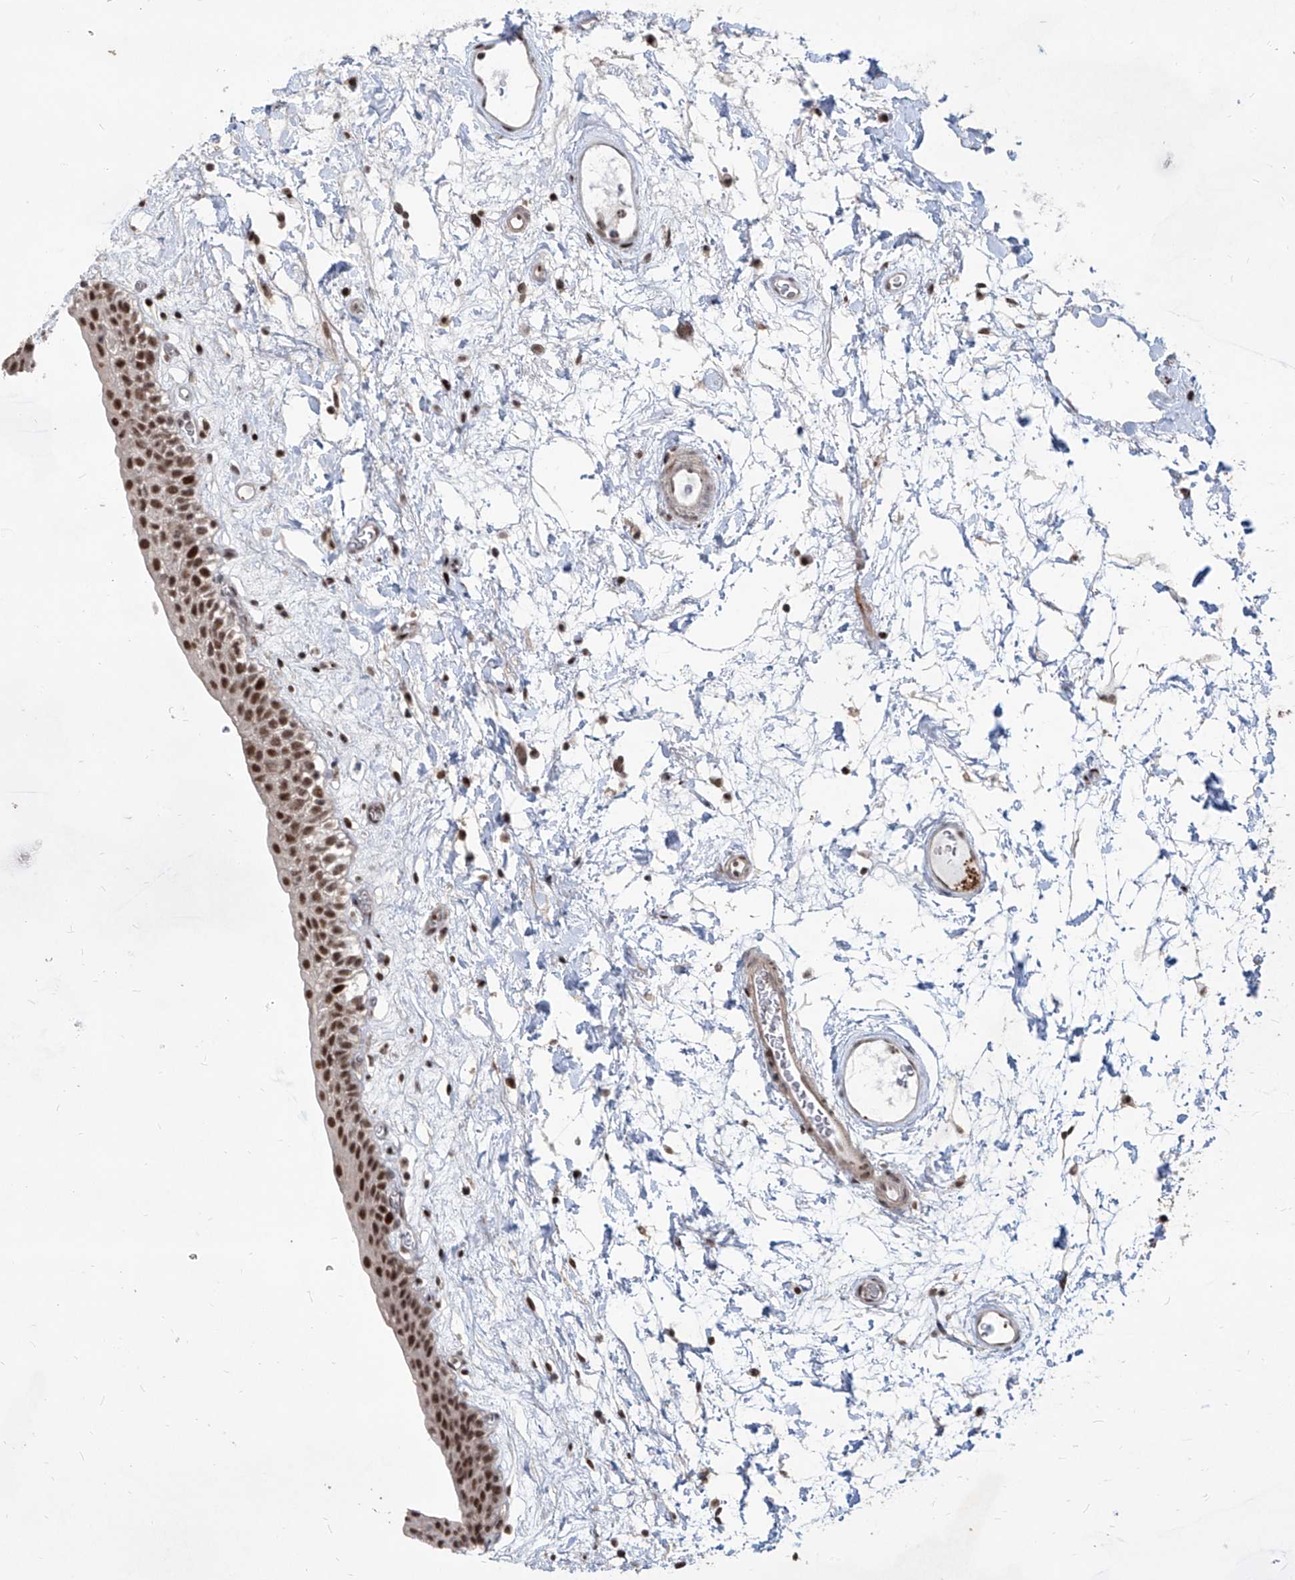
{"staining": {"intensity": "strong", "quantity": ">75%", "location": "nuclear"}, "tissue": "urinary bladder", "cell_type": "Urothelial cells", "image_type": "normal", "snomed": [{"axis": "morphology", "description": "Normal tissue, NOS"}, {"axis": "topography", "description": "Urinary bladder"}], "caption": "Urothelial cells exhibit high levels of strong nuclear expression in approximately >75% of cells in unremarkable urinary bladder.", "gene": "IRF2", "patient": {"sex": "male", "age": 83}}